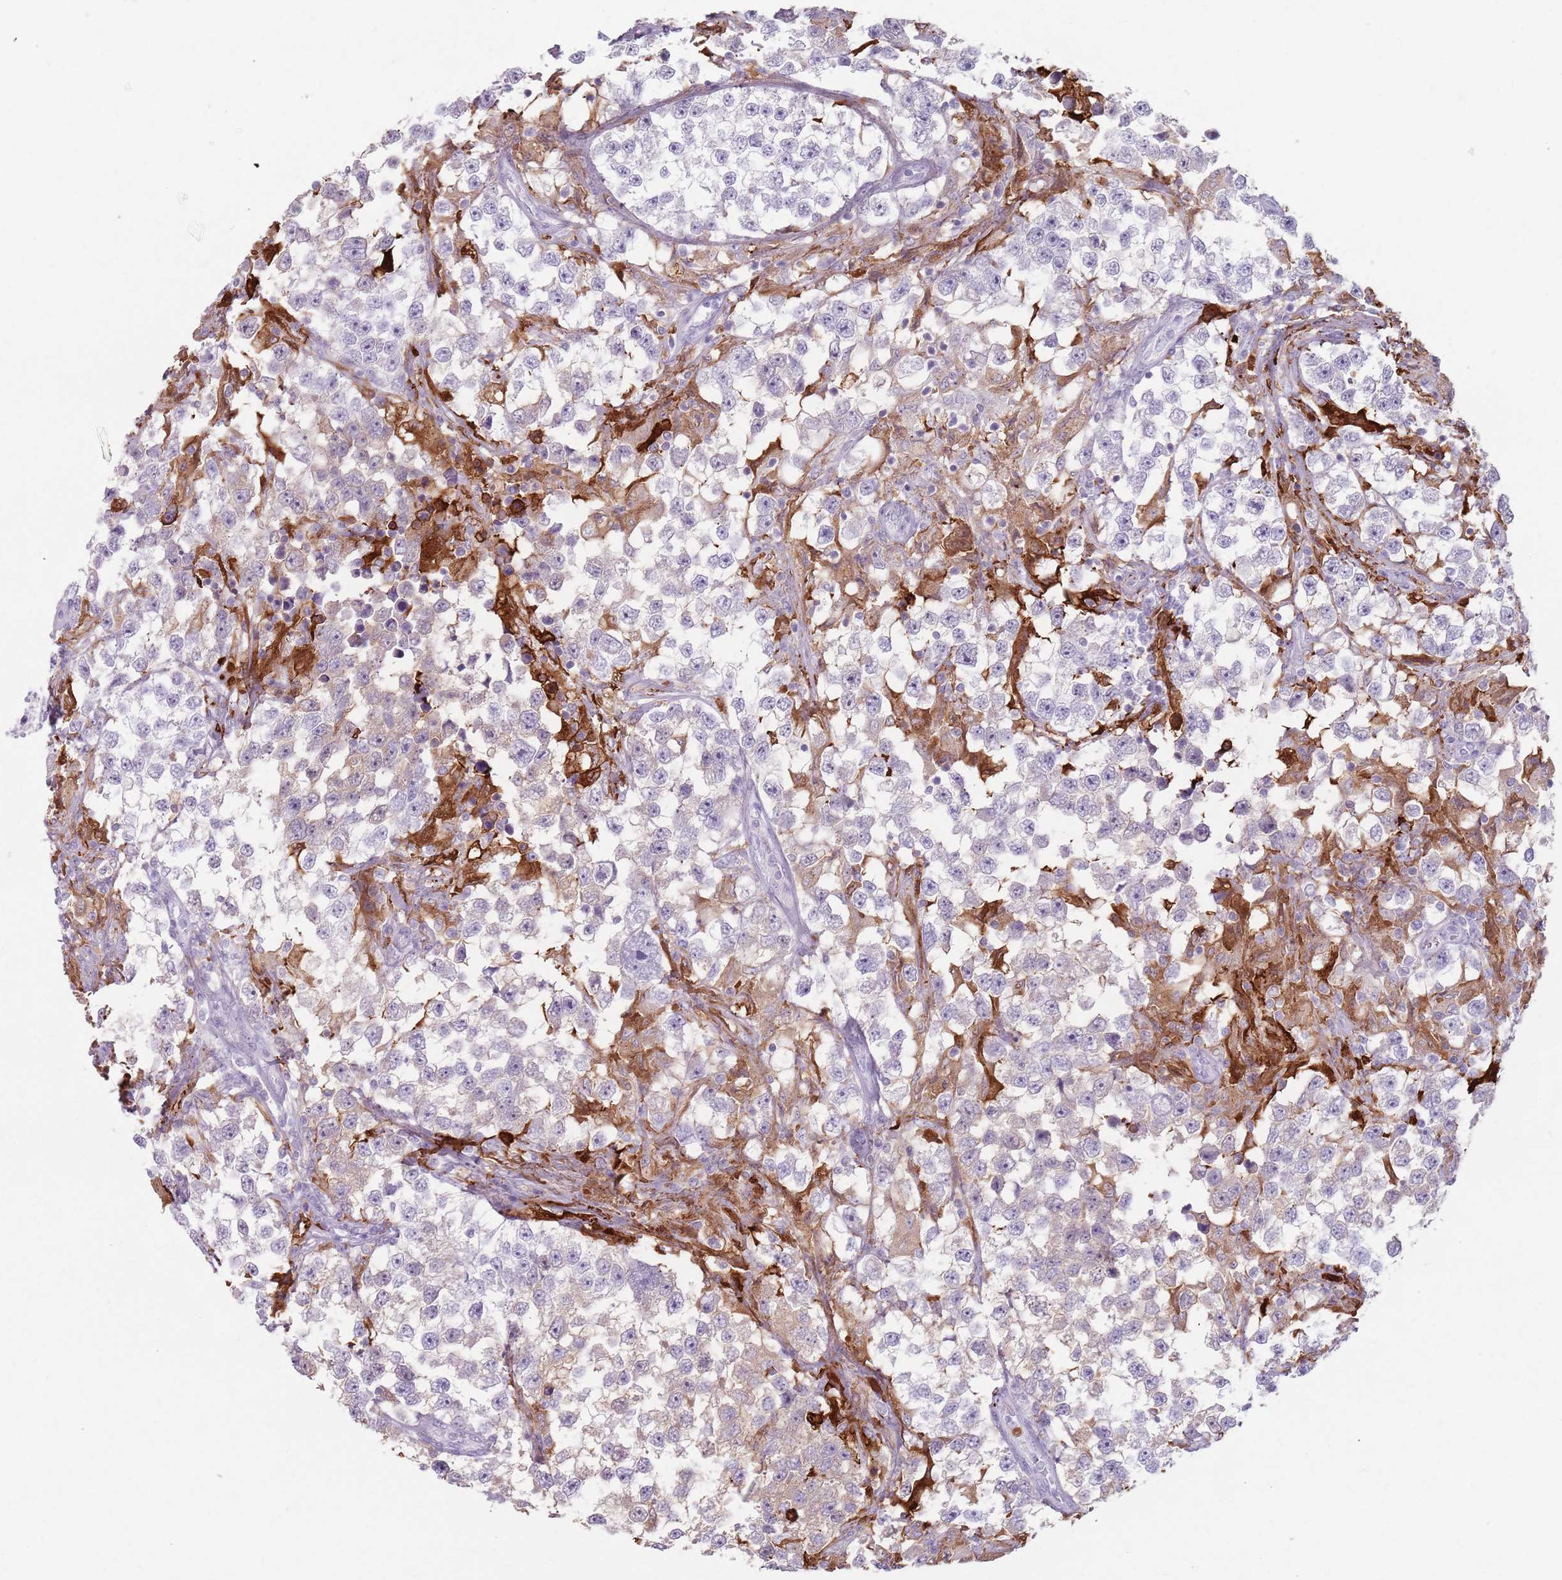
{"staining": {"intensity": "negative", "quantity": "none", "location": "none"}, "tissue": "testis cancer", "cell_type": "Tumor cells", "image_type": "cancer", "snomed": [{"axis": "morphology", "description": "Seminoma, NOS"}, {"axis": "topography", "description": "Testis"}], "caption": "IHC of seminoma (testis) reveals no staining in tumor cells. (Stains: DAB immunohistochemistry (IHC) with hematoxylin counter stain, Microscopy: brightfield microscopy at high magnification).", "gene": "GDPGP1", "patient": {"sex": "male", "age": 46}}